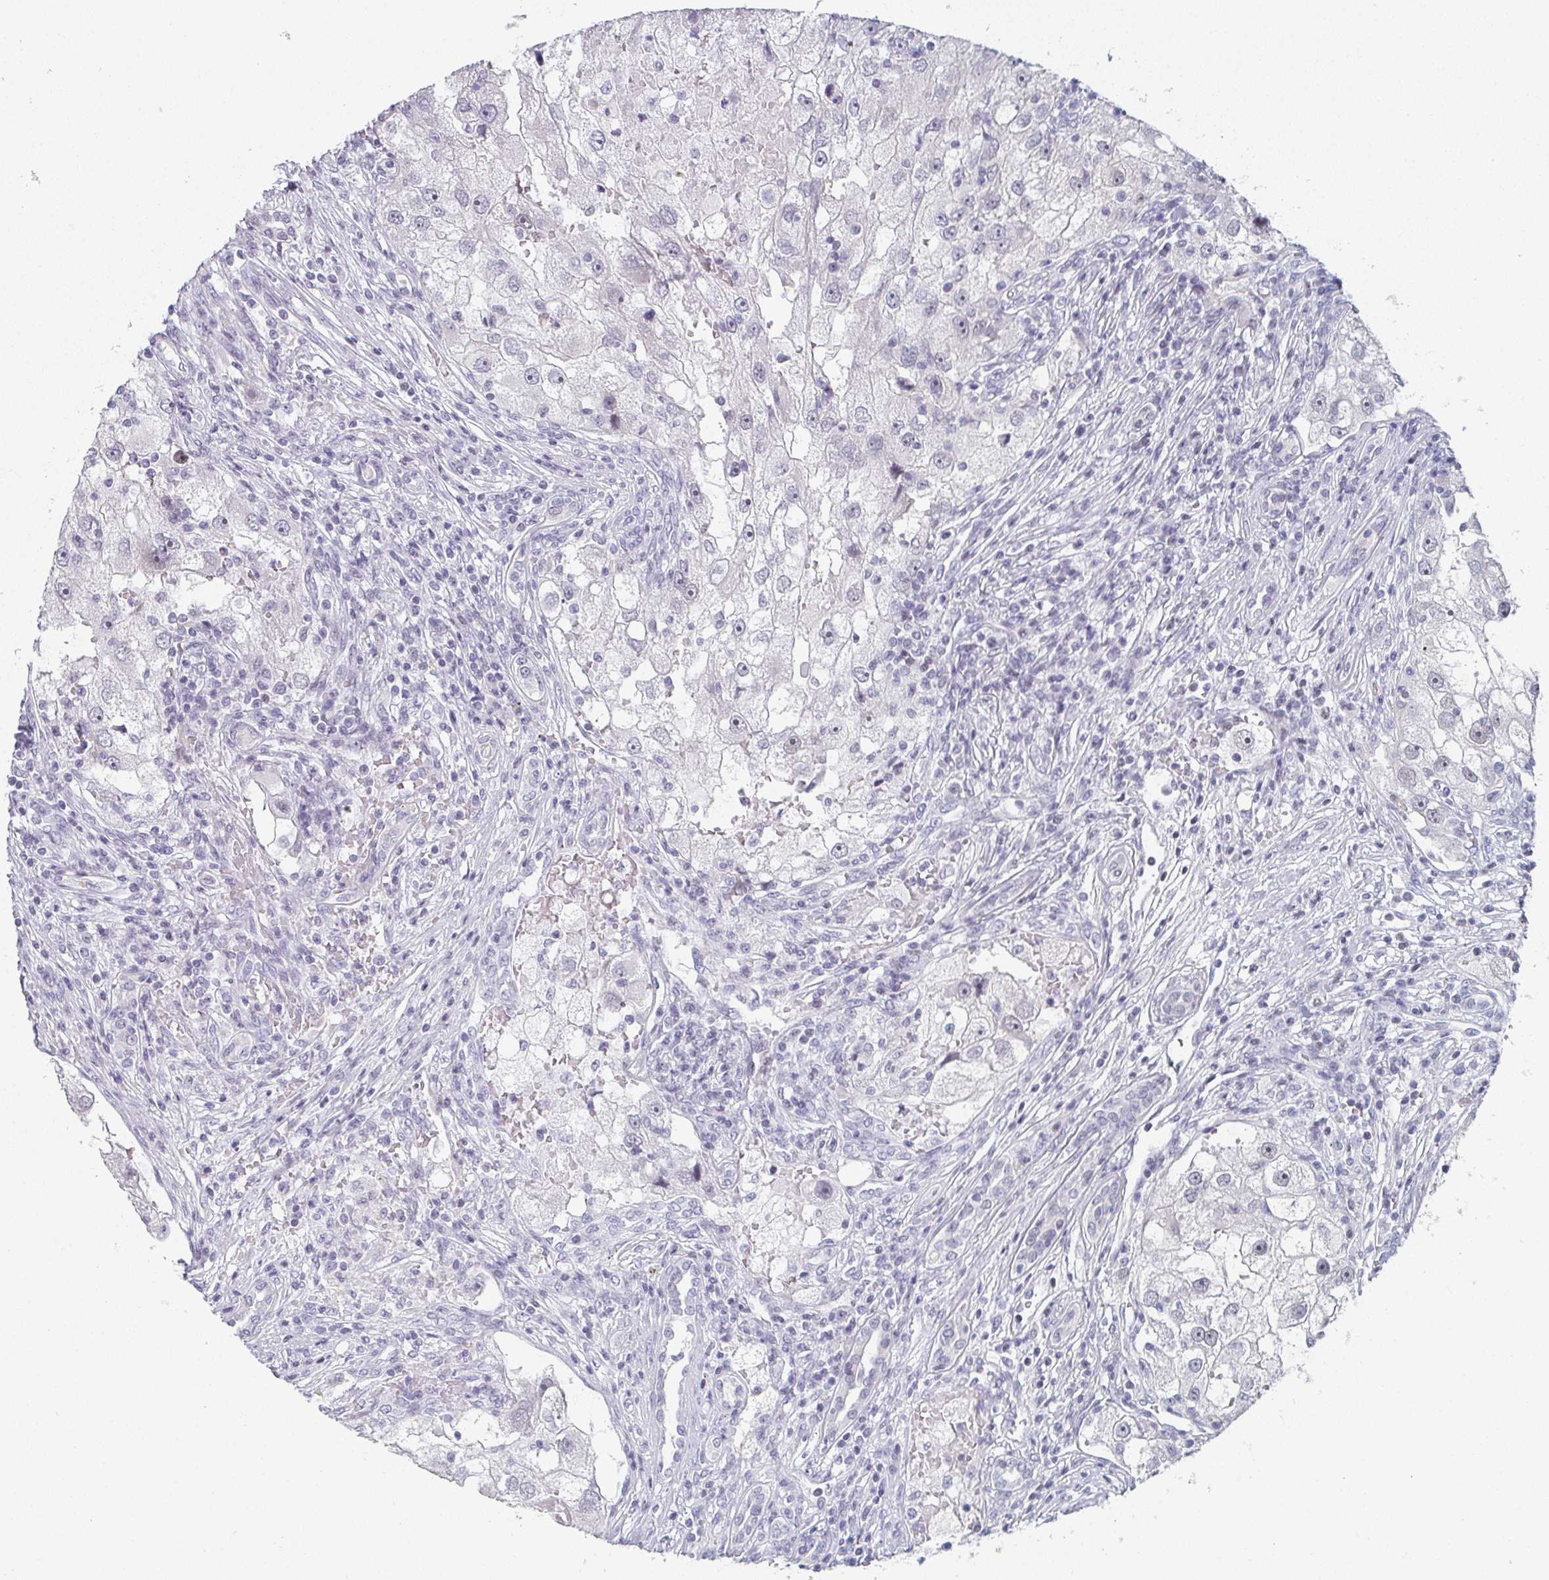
{"staining": {"intensity": "negative", "quantity": "none", "location": "none"}, "tissue": "renal cancer", "cell_type": "Tumor cells", "image_type": "cancer", "snomed": [{"axis": "morphology", "description": "Adenocarcinoma, NOS"}, {"axis": "topography", "description": "Kidney"}], "caption": "Immunohistochemistry (IHC) of renal cancer displays no expression in tumor cells.", "gene": "PYCR3", "patient": {"sex": "male", "age": 63}}